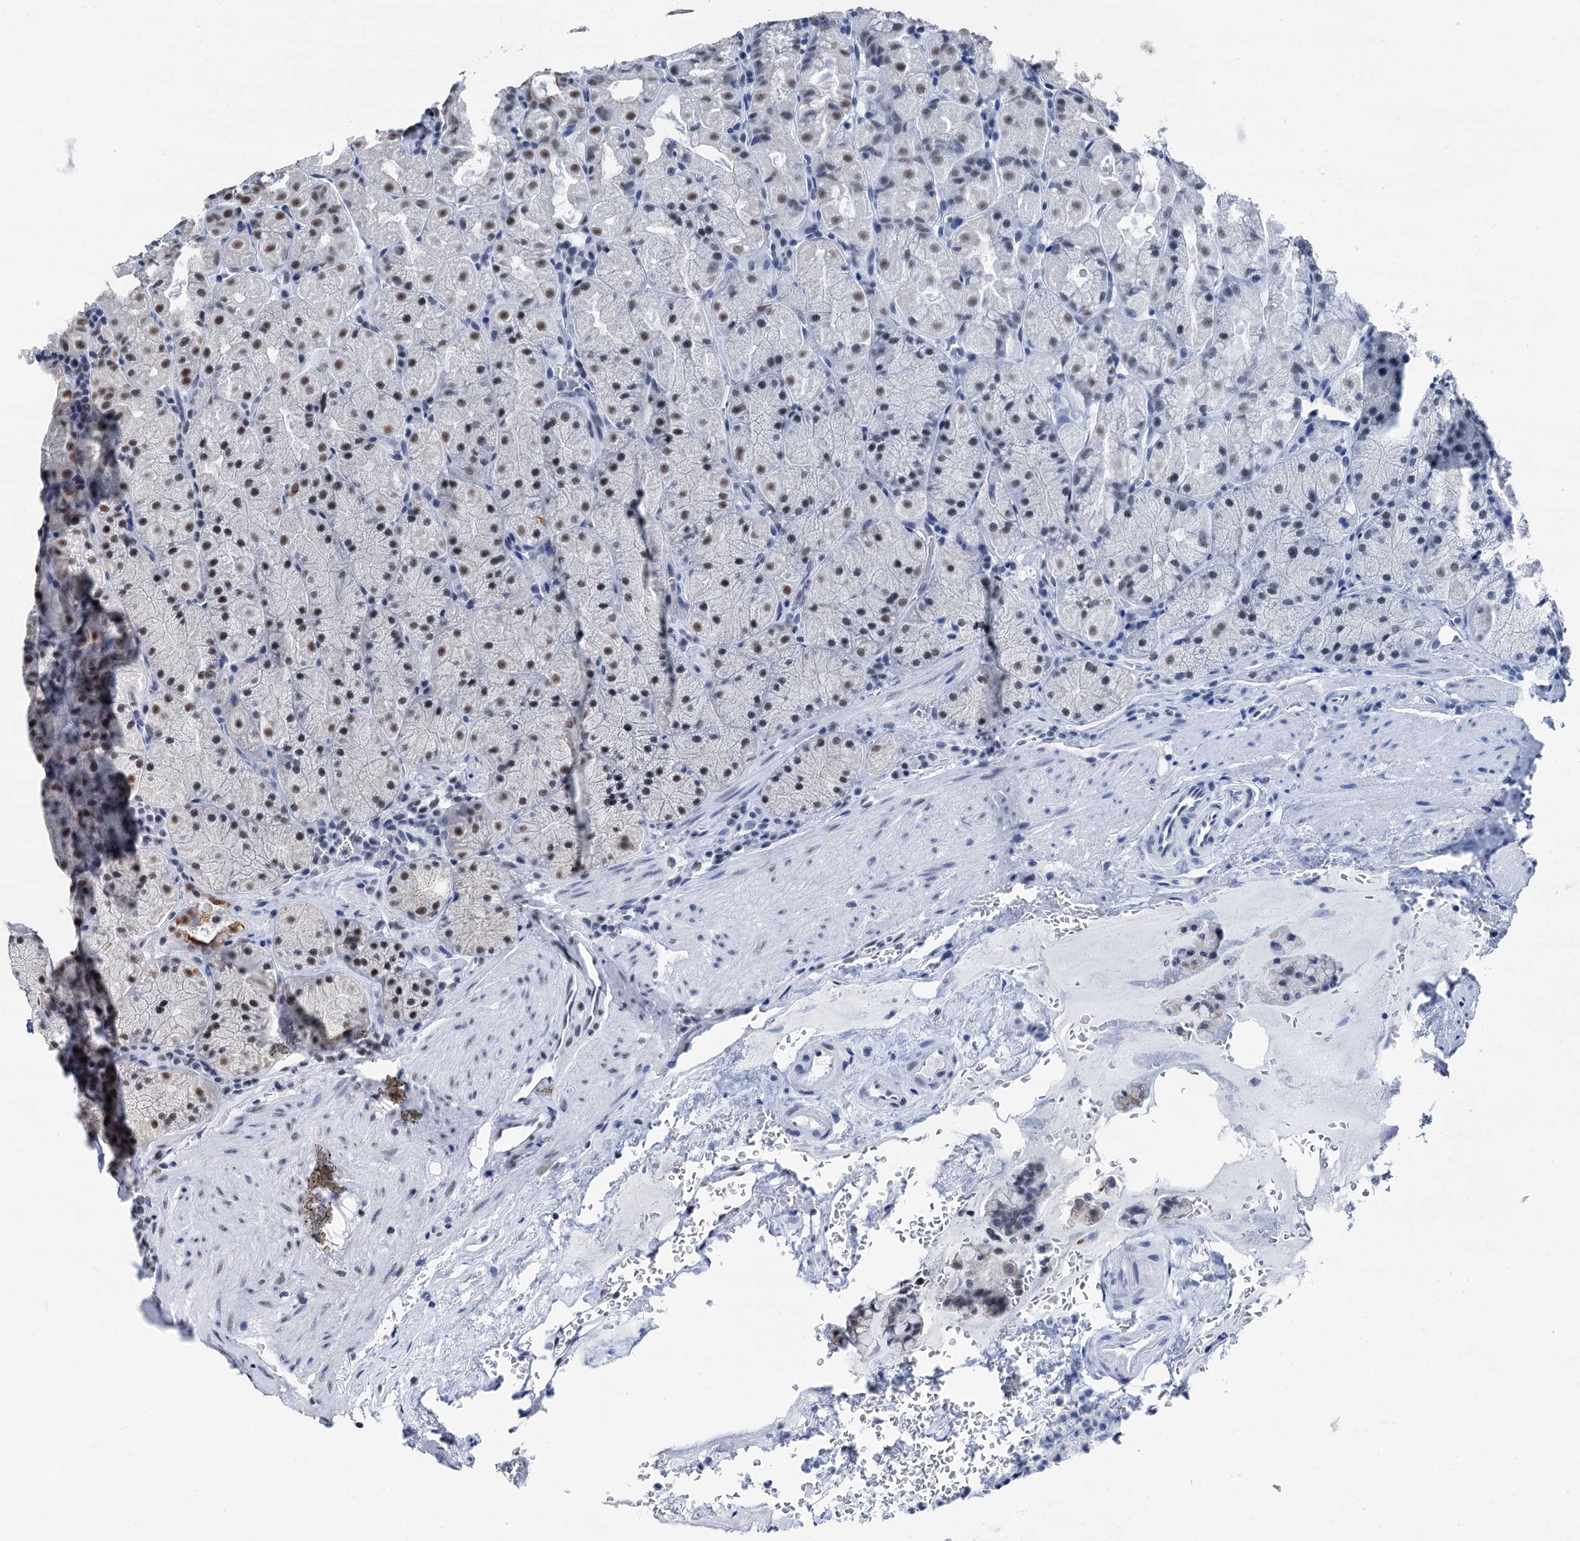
{"staining": {"intensity": "moderate", "quantity": "25%-75%", "location": "nuclear"}, "tissue": "stomach", "cell_type": "Glandular cells", "image_type": "normal", "snomed": [{"axis": "morphology", "description": "Normal tissue, NOS"}, {"axis": "topography", "description": "Stomach, upper"}, {"axis": "topography", "description": "Stomach, lower"}], "caption": "The histopathology image displays a brown stain indicating the presence of a protein in the nuclear of glandular cells in stomach. The staining was performed using DAB, with brown indicating positive protein expression. Nuclei are stained blue with hematoxylin.", "gene": "DDX23", "patient": {"sex": "male", "age": 80}}